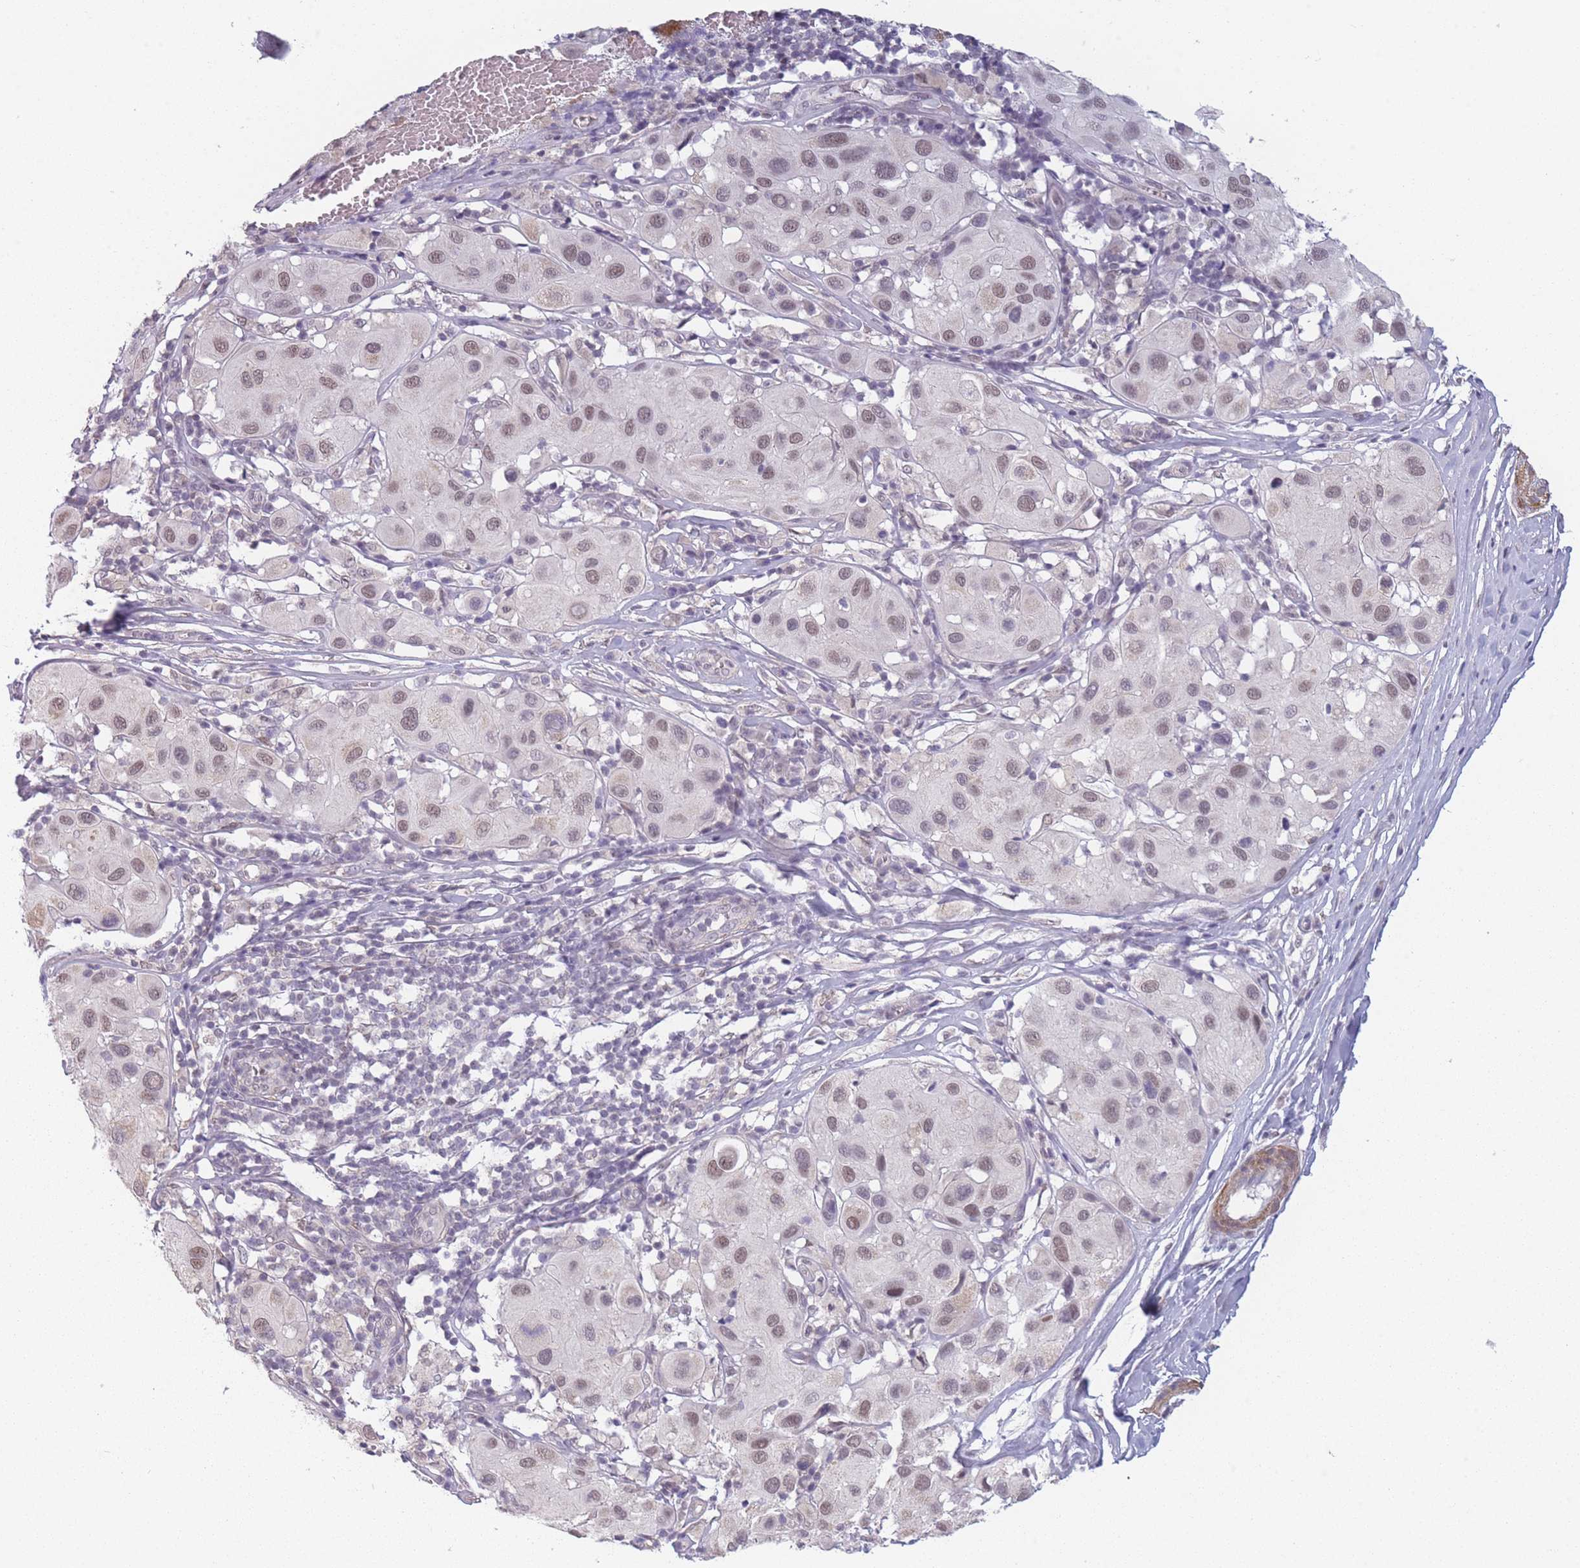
{"staining": {"intensity": "moderate", "quantity": "25%-75%", "location": "nuclear"}, "tissue": "melanoma", "cell_type": "Tumor cells", "image_type": "cancer", "snomed": [{"axis": "morphology", "description": "Malignant melanoma, Metastatic site"}, {"axis": "topography", "description": "Skin"}], "caption": "Human malignant melanoma (metastatic site) stained with a brown dye shows moderate nuclear positive staining in approximately 25%-75% of tumor cells.", "gene": "SIN3B", "patient": {"sex": "male", "age": 41}}